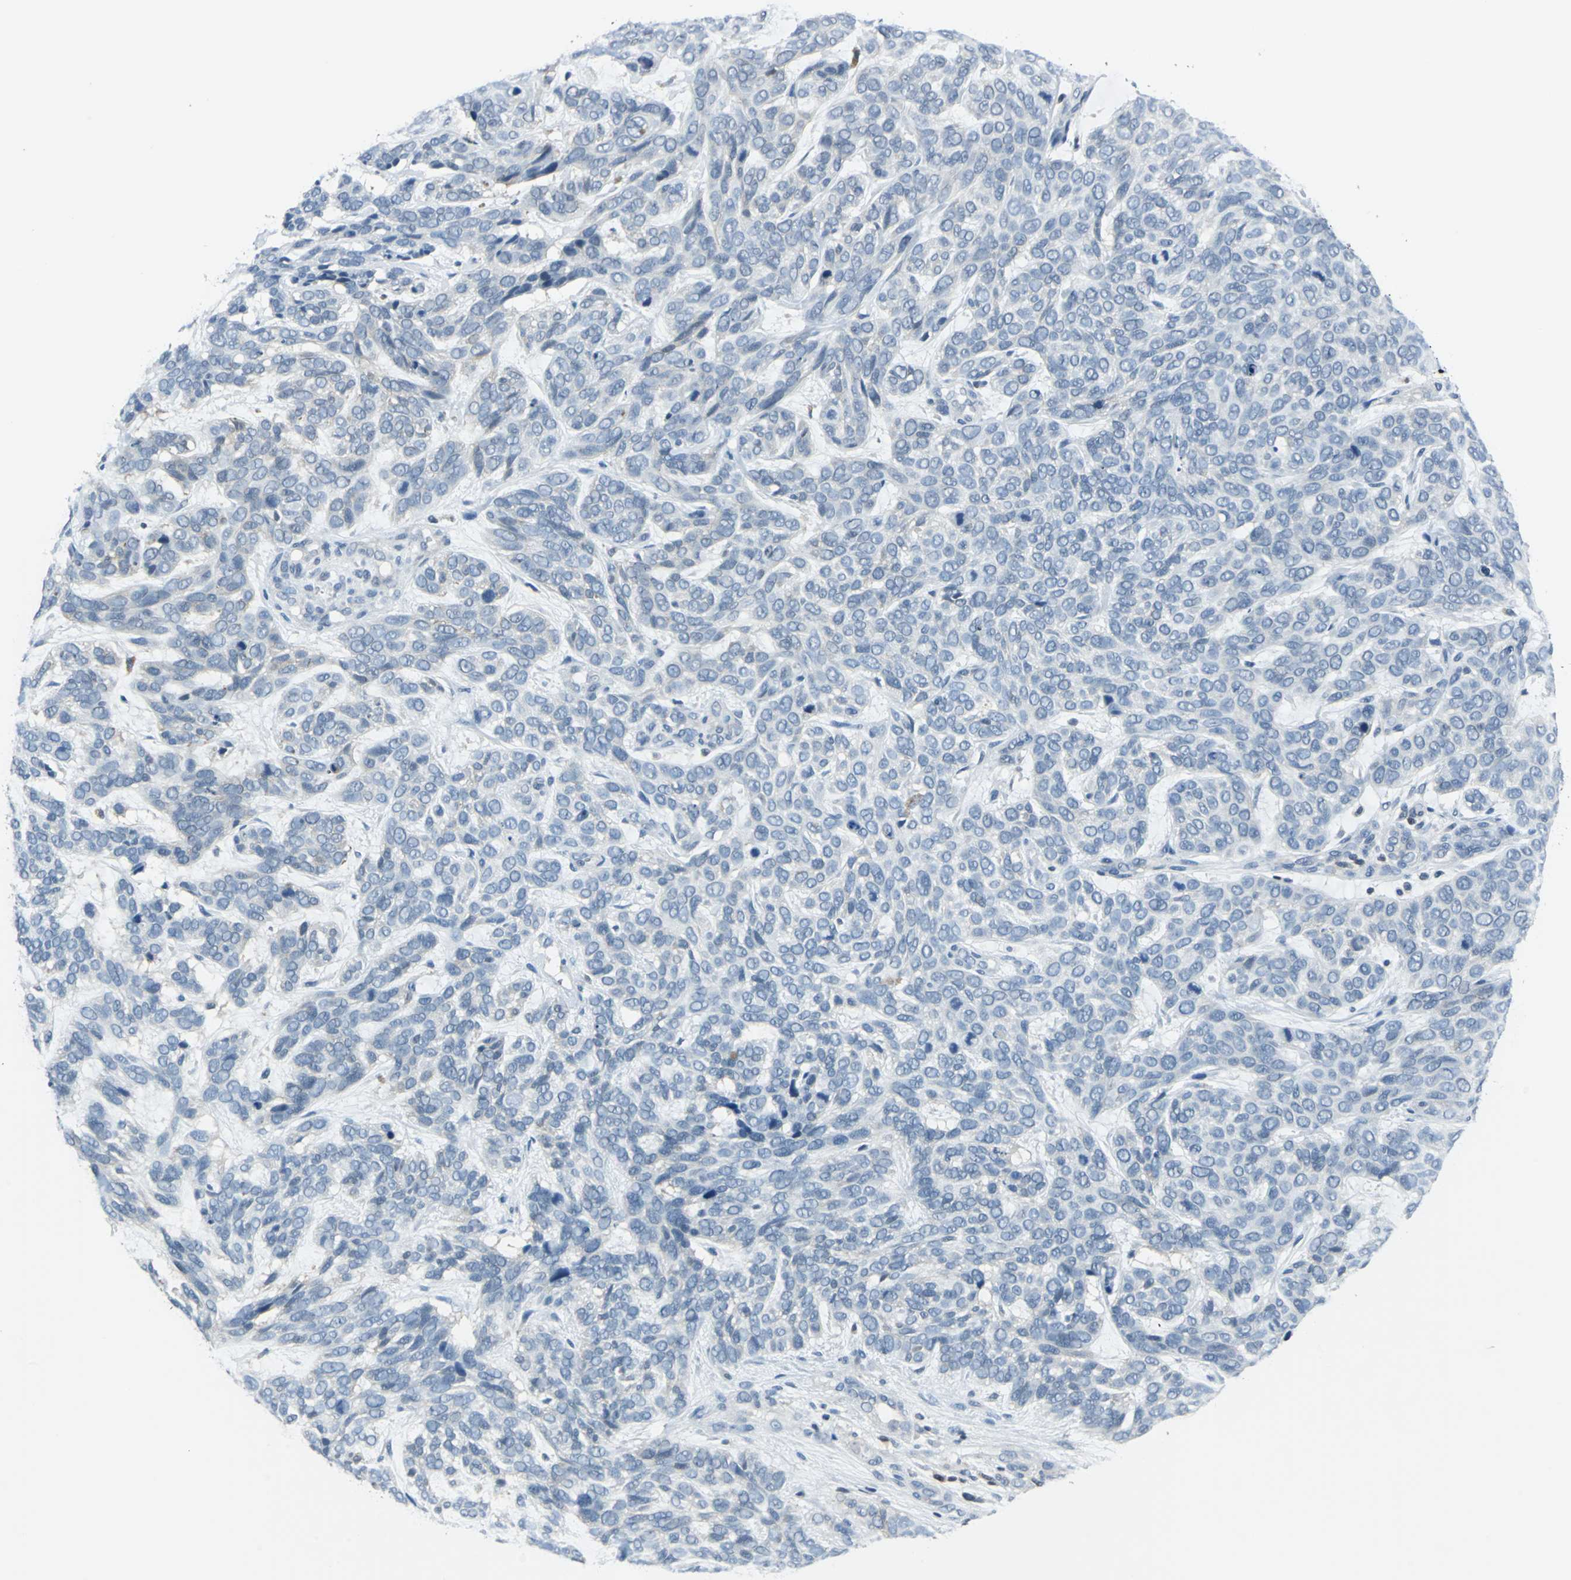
{"staining": {"intensity": "negative", "quantity": "none", "location": "none"}, "tissue": "skin cancer", "cell_type": "Tumor cells", "image_type": "cancer", "snomed": [{"axis": "morphology", "description": "Basal cell carcinoma"}, {"axis": "topography", "description": "Skin"}], "caption": "Tumor cells show no significant staining in skin basal cell carcinoma.", "gene": "PSME1", "patient": {"sex": "male", "age": 87}}